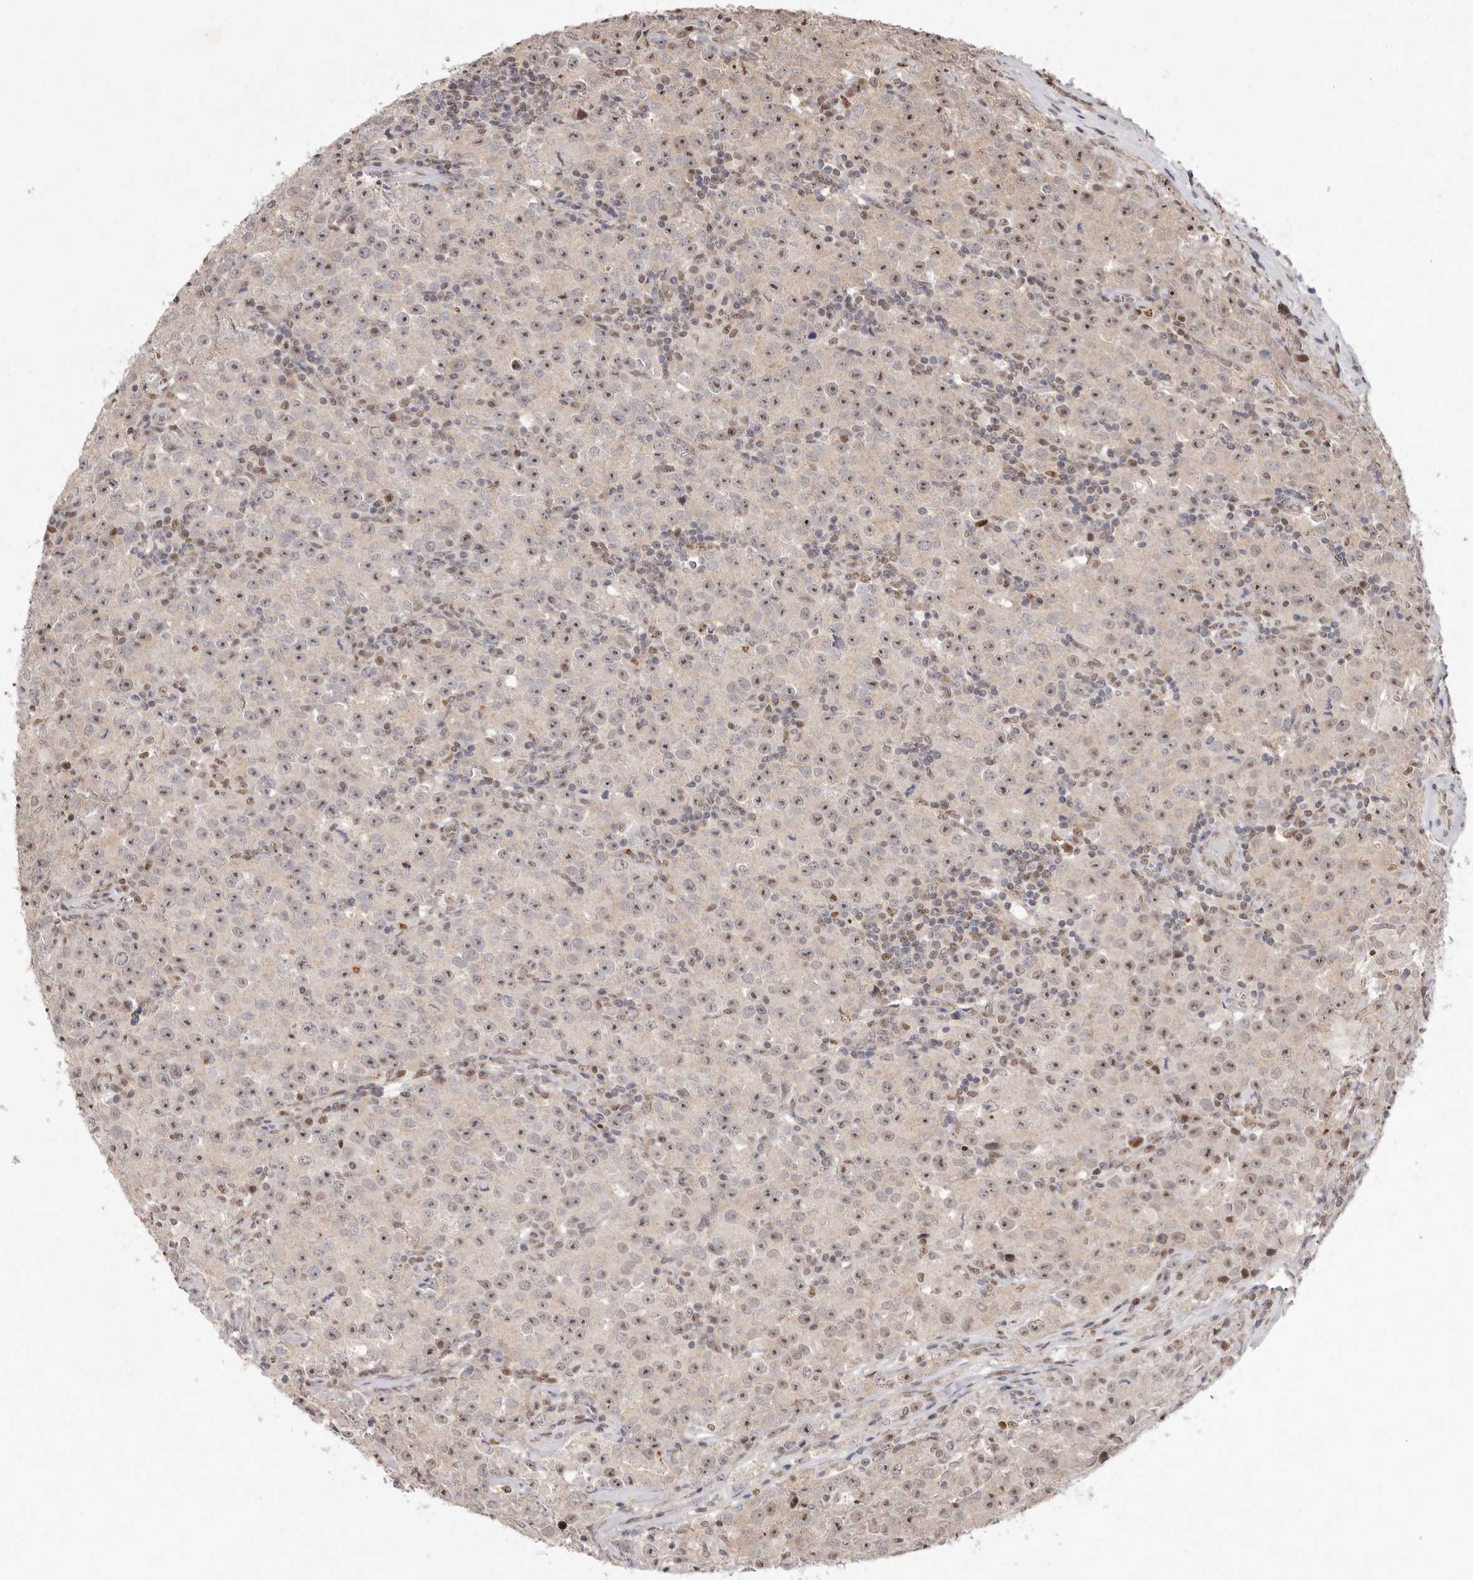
{"staining": {"intensity": "moderate", "quantity": "25%-75%", "location": "cytoplasmic/membranous,nuclear"}, "tissue": "testis cancer", "cell_type": "Tumor cells", "image_type": "cancer", "snomed": [{"axis": "morphology", "description": "Seminoma, NOS"}, {"axis": "morphology", "description": "Carcinoma, Embryonal, NOS"}, {"axis": "topography", "description": "Testis"}], "caption": "Tumor cells exhibit medium levels of moderate cytoplasmic/membranous and nuclear staining in about 25%-75% of cells in human seminoma (testis).", "gene": "TADA1", "patient": {"sex": "male", "age": 43}}